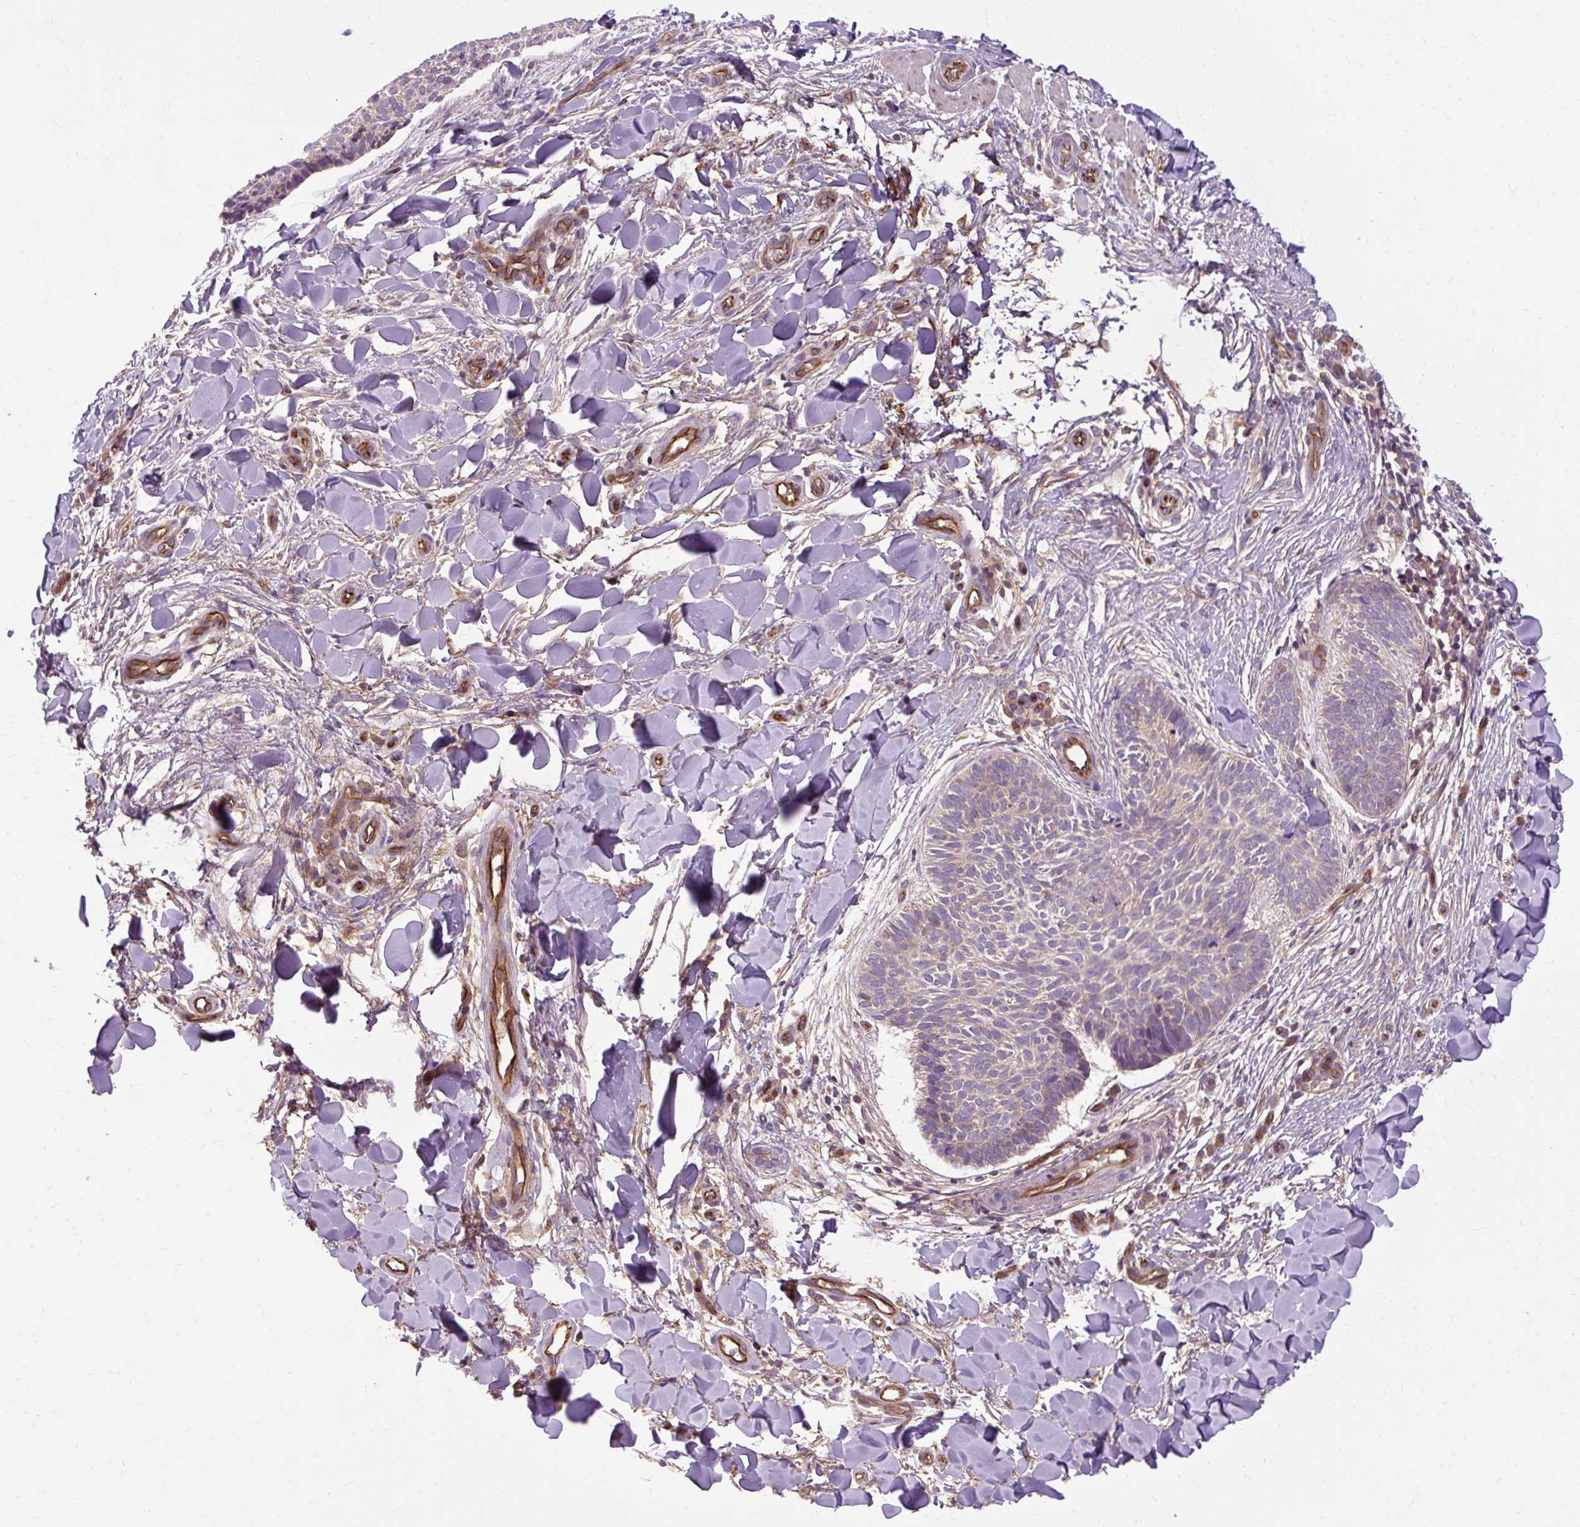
{"staining": {"intensity": "negative", "quantity": "none", "location": "none"}, "tissue": "skin cancer", "cell_type": "Tumor cells", "image_type": "cancer", "snomed": [{"axis": "morphology", "description": "Normal tissue, NOS"}, {"axis": "morphology", "description": "Basal cell carcinoma"}, {"axis": "topography", "description": "Skin"}], "caption": "Protein analysis of skin cancer (basal cell carcinoma) shows no significant expression in tumor cells.", "gene": "CCDC93", "patient": {"sex": "male", "age": 50}}